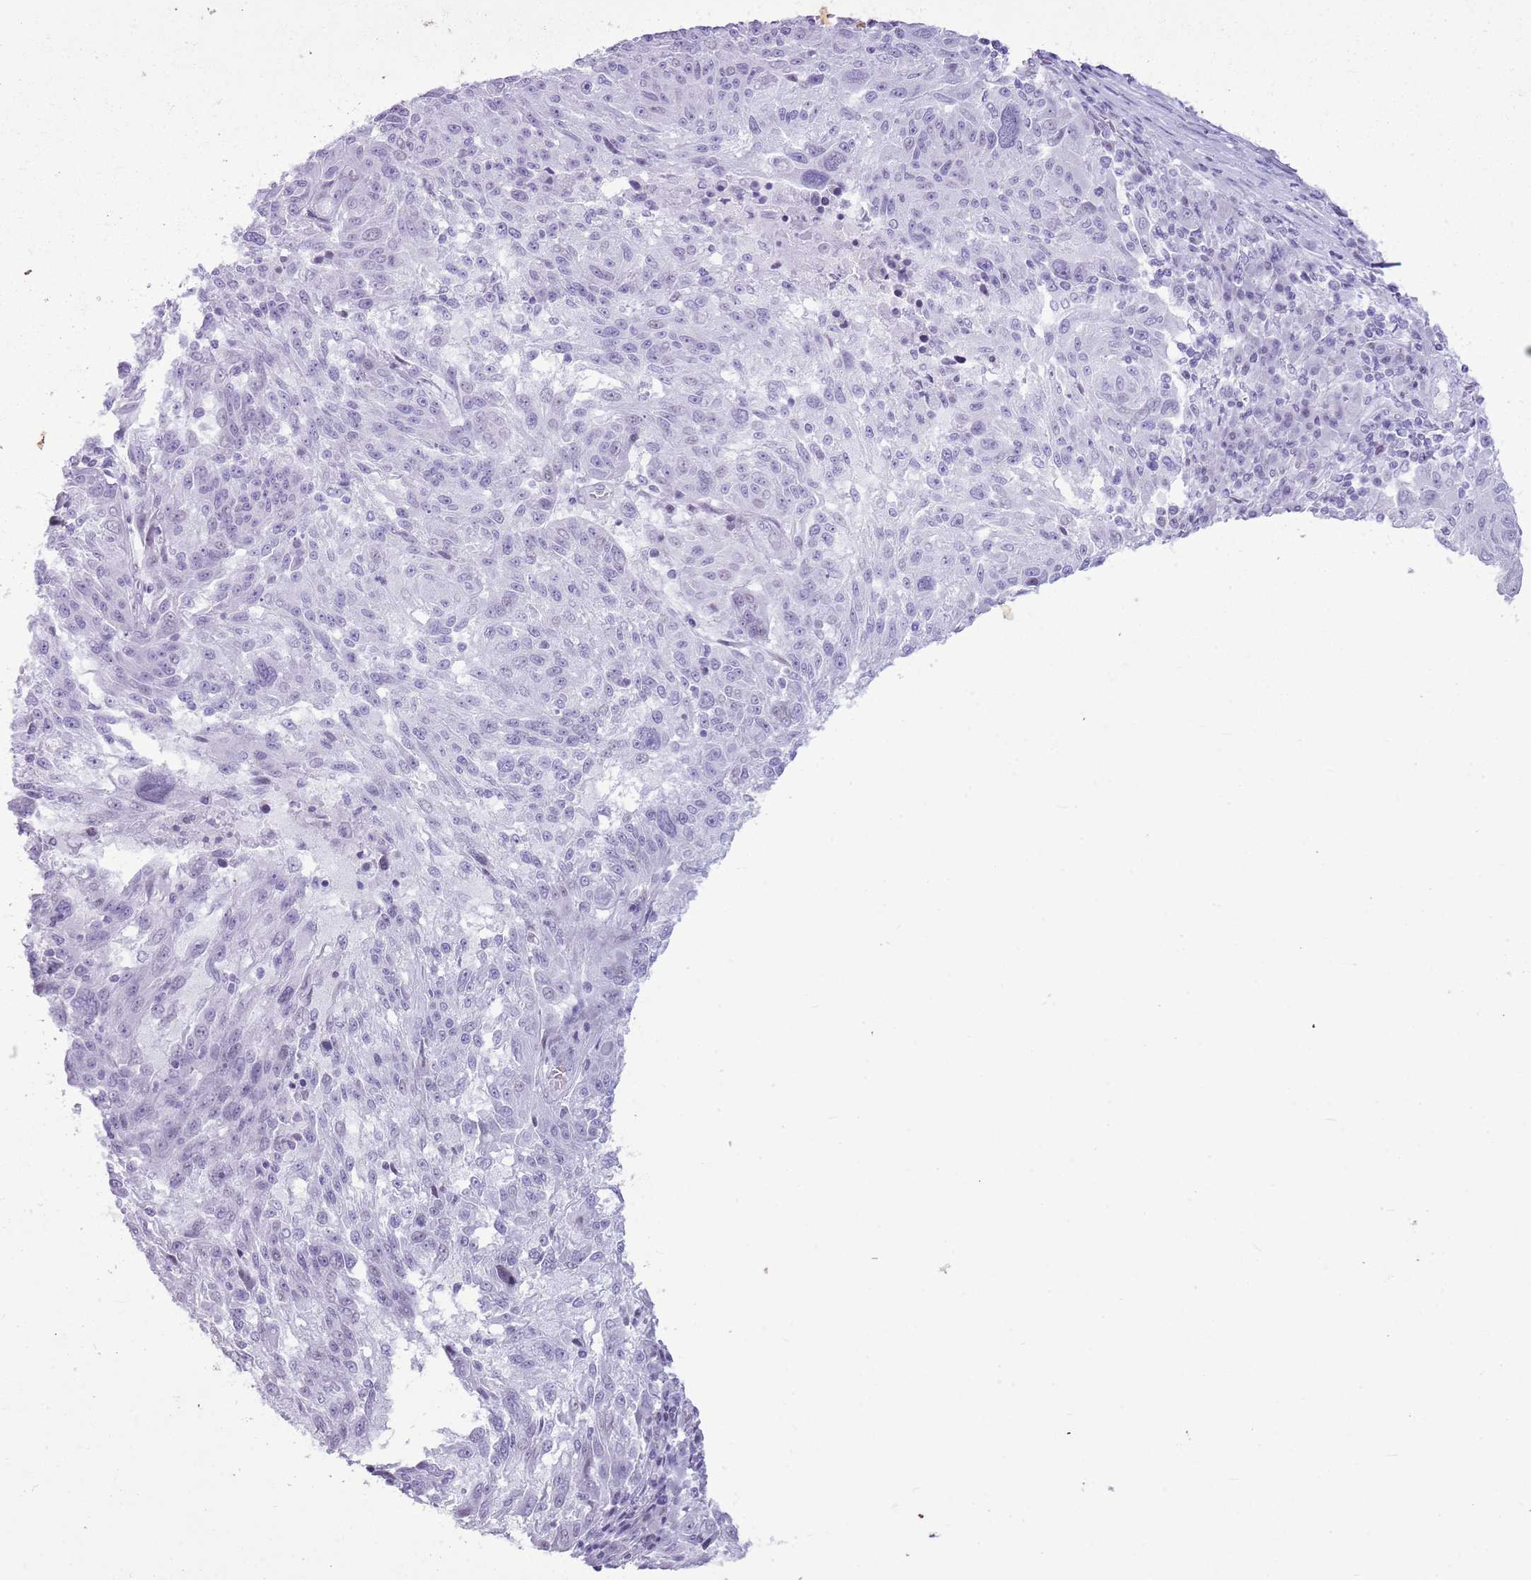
{"staining": {"intensity": "negative", "quantity": "none", "location": "none"}, "tissue": "melanoma", "cell_type": "Tumor cells", "image_type": "cancer", "snomed": [{"axis": "morphology", "description": "Malignant melanoma, NOS"}, {"axis": "topography", "description": "Skin"}], "caption": "Immunohistochemical staining of human malignant melanoma reveals no significant staining in tumor cells. Brightfield microscopy of immunohistochemistry stained with DAB (brown) and hematoxylin (blue), captured at high magnification.", "gene": "ASIP", "patient": {"sex": "male", "age": 53}}